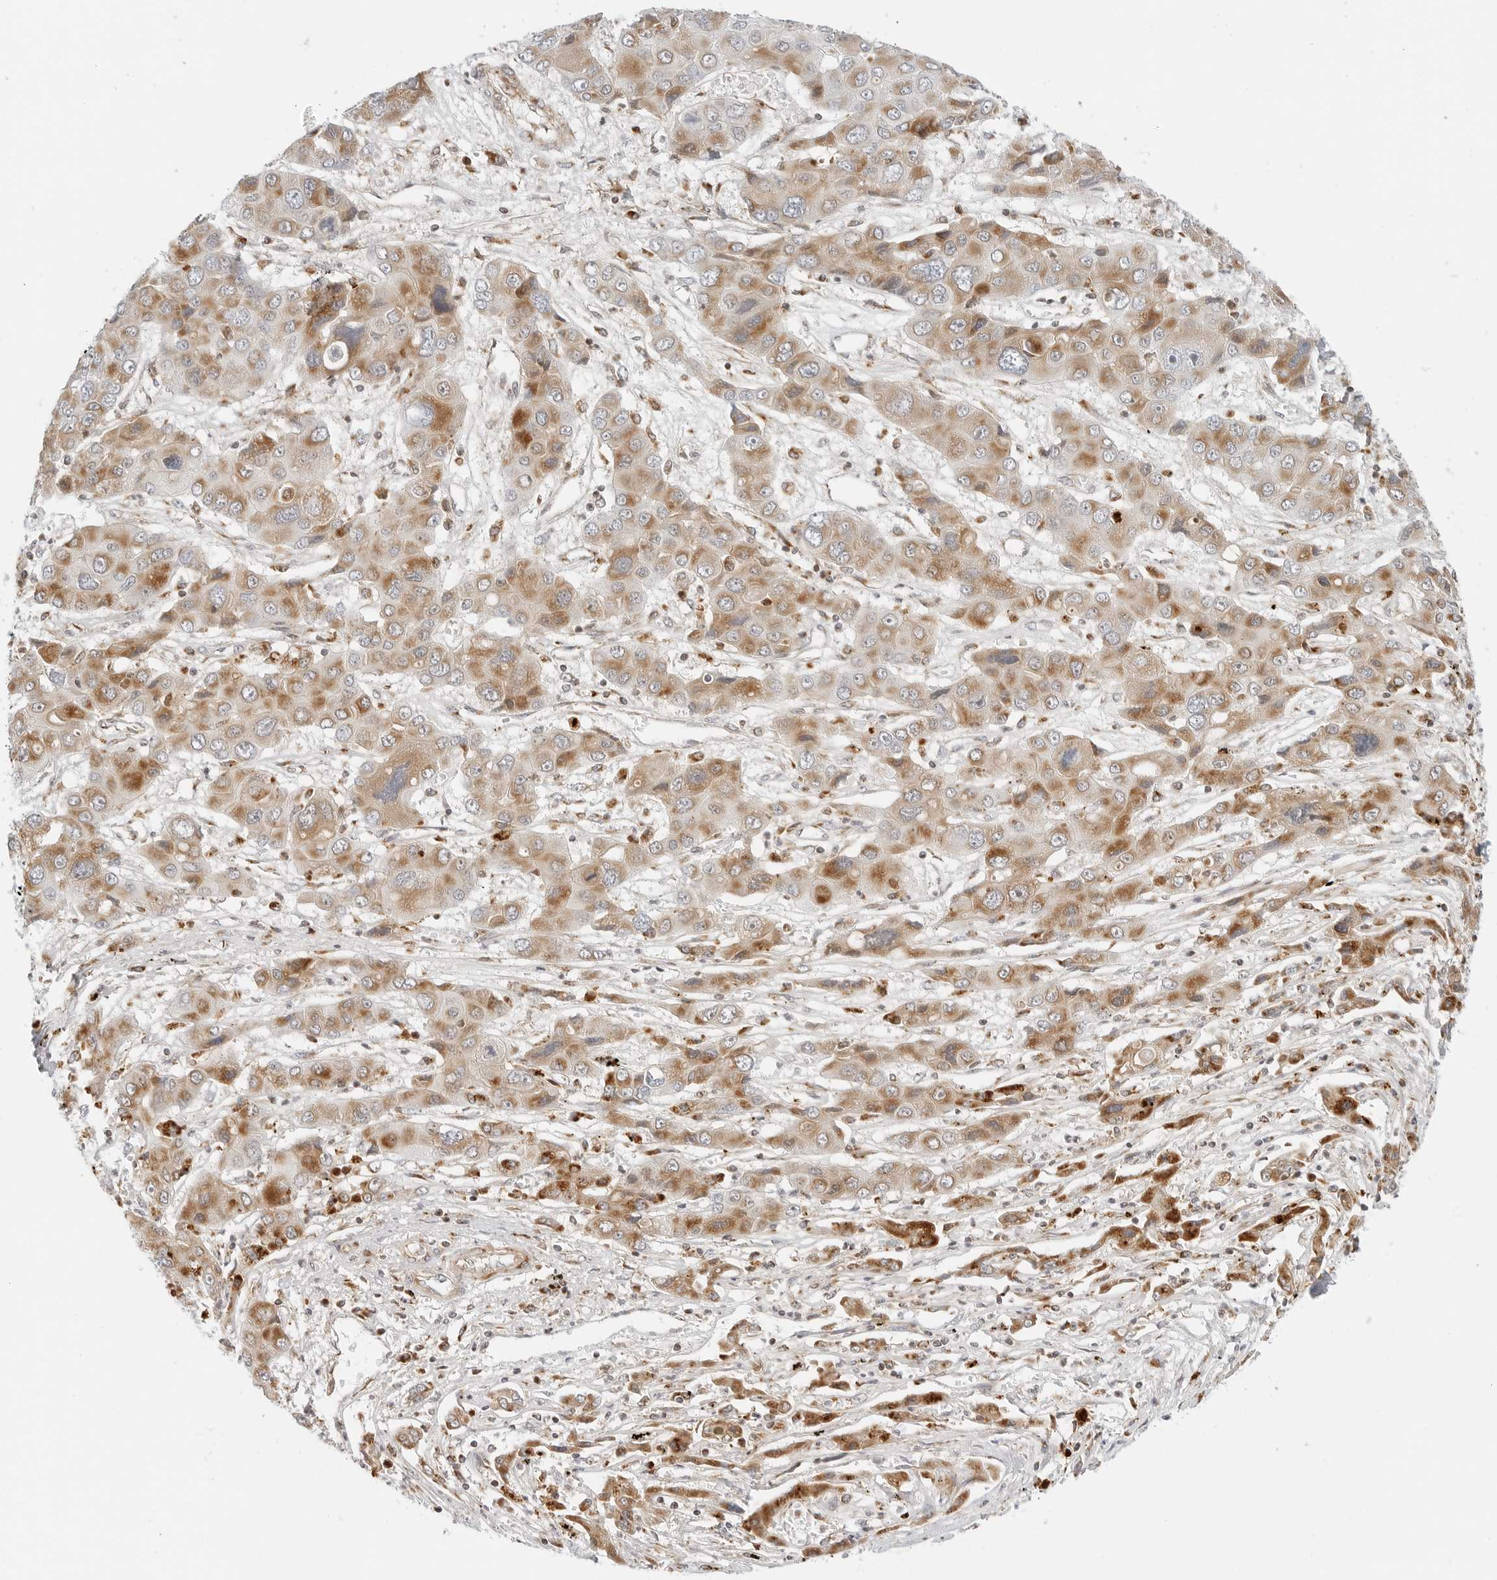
{"staining": {"intensity": "moderate", "quantity": ">75%", "location": "cytoplasmic/membranous"}, "tissue": "liver cancer", "cell_type": "Tumor cells", "image_type": "cancer", "snomed": [{"axis": "morphology", "description": "Cholangiocarcinoma"}, {"axis": "topography", "description": "Liver"}], "caption": "The micrograph reveals staining of liver cholangiocarcinoma, revealing moderate cytoplasmic/membranous protein positivity (brown color) within tumor cells.", "gene": "DYRK4", "patient": {"sex": "male", "age": 67}}